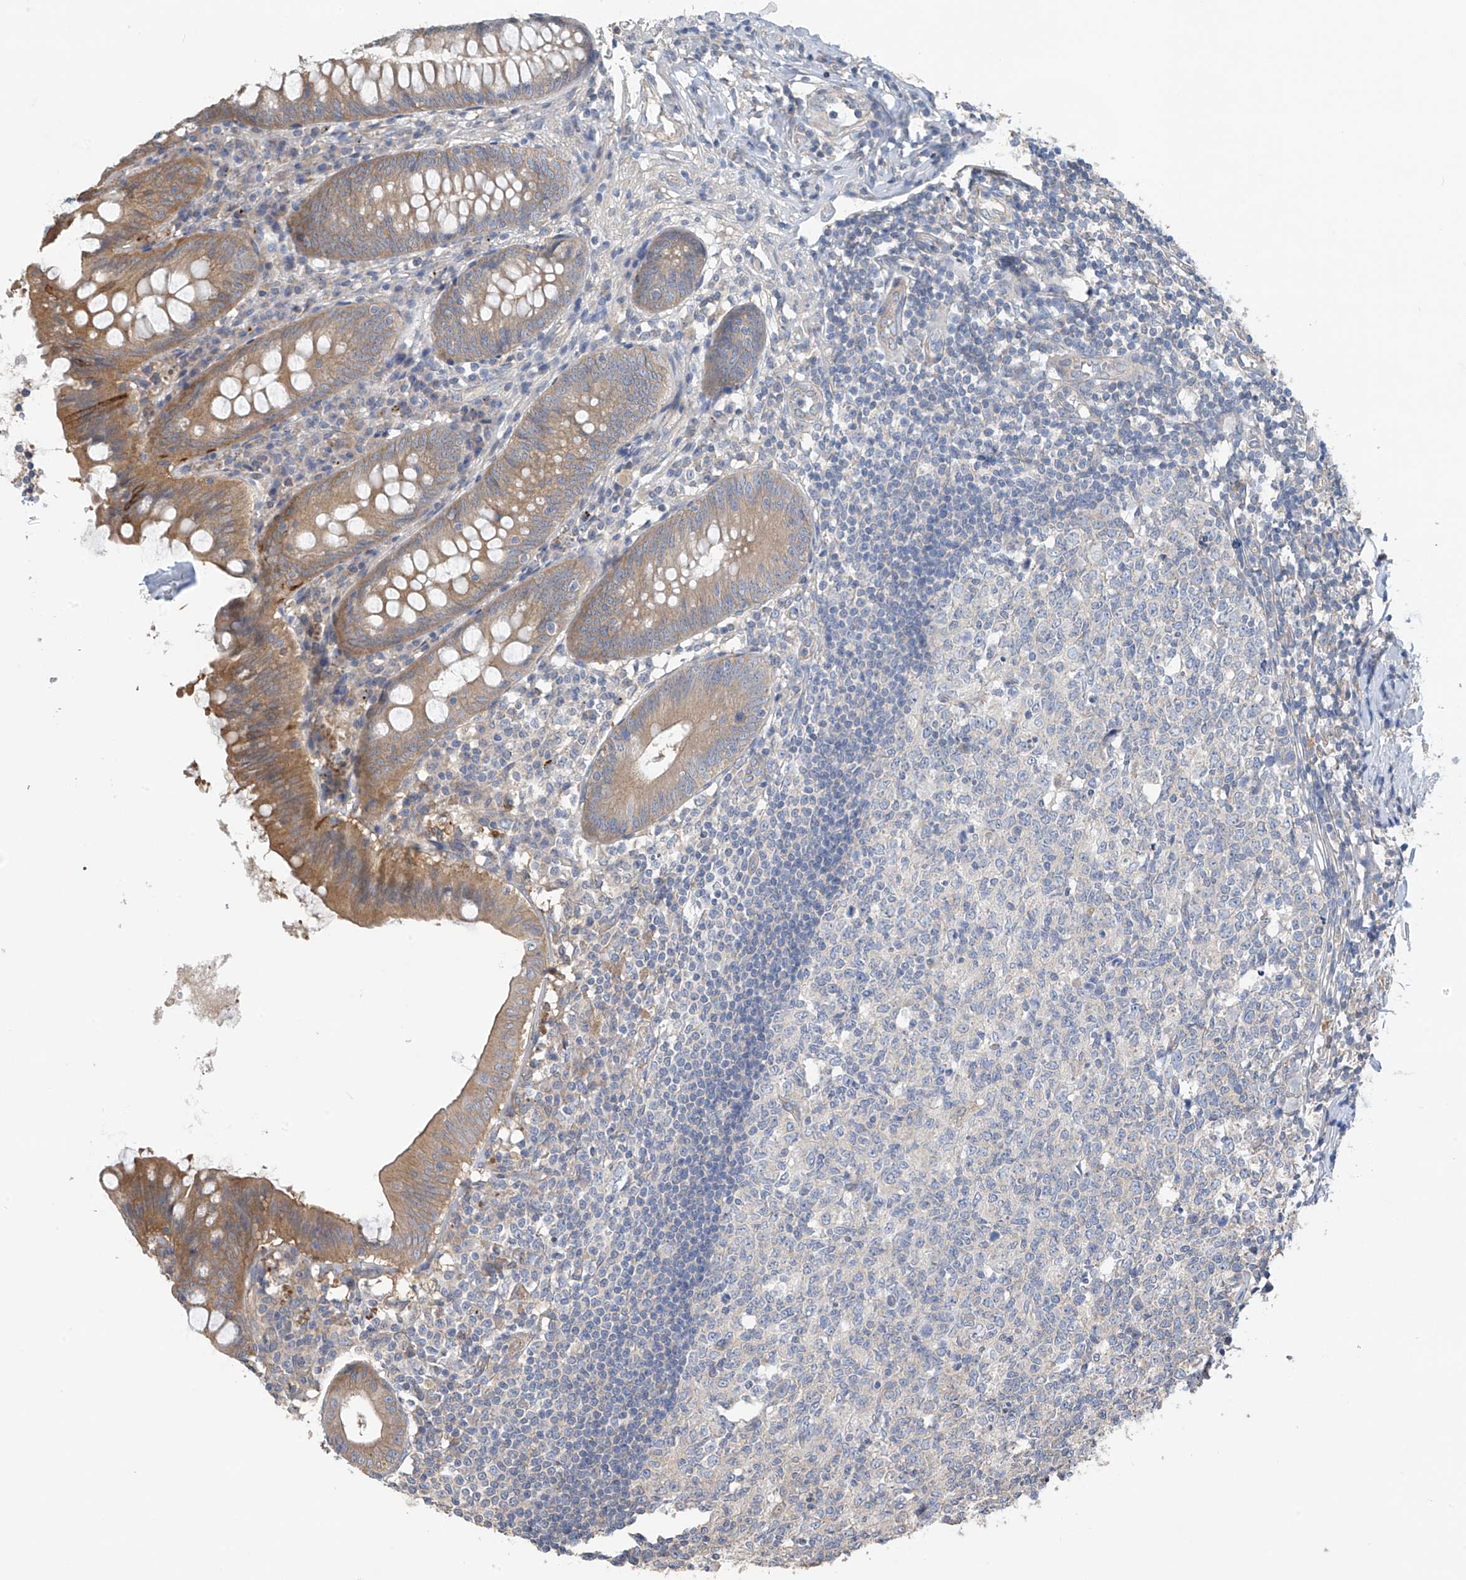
{"staining": {"intensity": "moderate", "quantity": ">75%", "location": "cytoplasmic/membranous"}, "tissue": "appendix", "cell_type": "Glandular cells", "image_type": "normal", "snomed": [{"axis": "morphology", "description": "Normal tissue, NOS"}, {"axis": "topography", "description": "Appendix"}], "caption": "A brown stain shows moderate cytoplasmic/membranous positivity of a protein in glandular cells of normal human appendix.", "gene": "PHACTR4", "patient": {"sex": "female", "age": 54}}